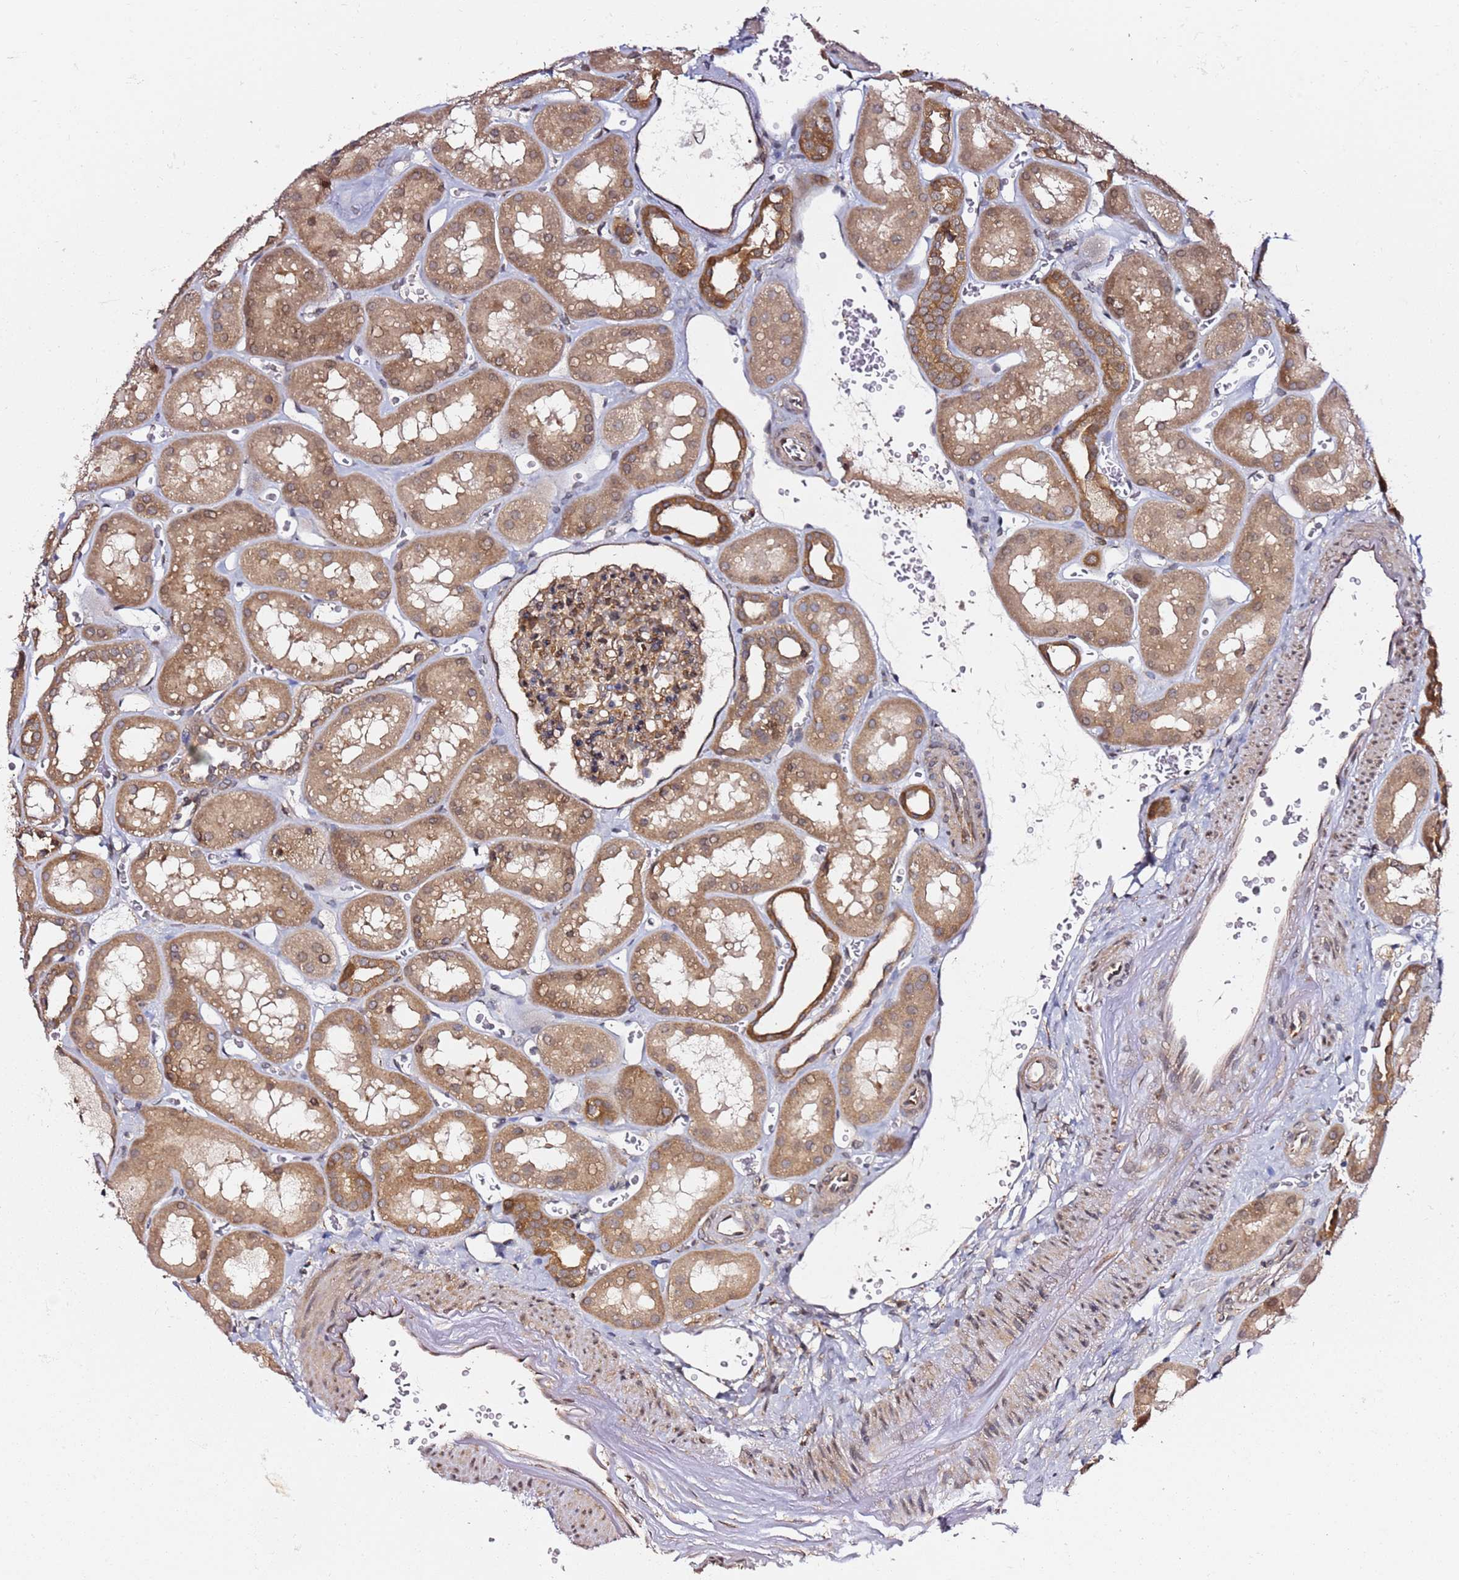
{"staining": {"intensity": "moderate", "quantity": "25%-75%", "location": "cytoplasmic/membranous"}, "tissue": "kidney", "cell_type": "Cells in glomeruli", "image_type": "normal", "snomed": [{"axis": "morphology", "description": "Normal tissue, NOS"}, {"axis": "topography", "description": "Kidney"}], "caption": "A micrograph showing moderate cytoplasmic/membranous staining in about 25%-75% of cells in glomeruli in normal kidney, as visualized by brown immunohistochemical staining.", "gene": "PRKAB2", "patient": {"sex": "female", "age": 41}}